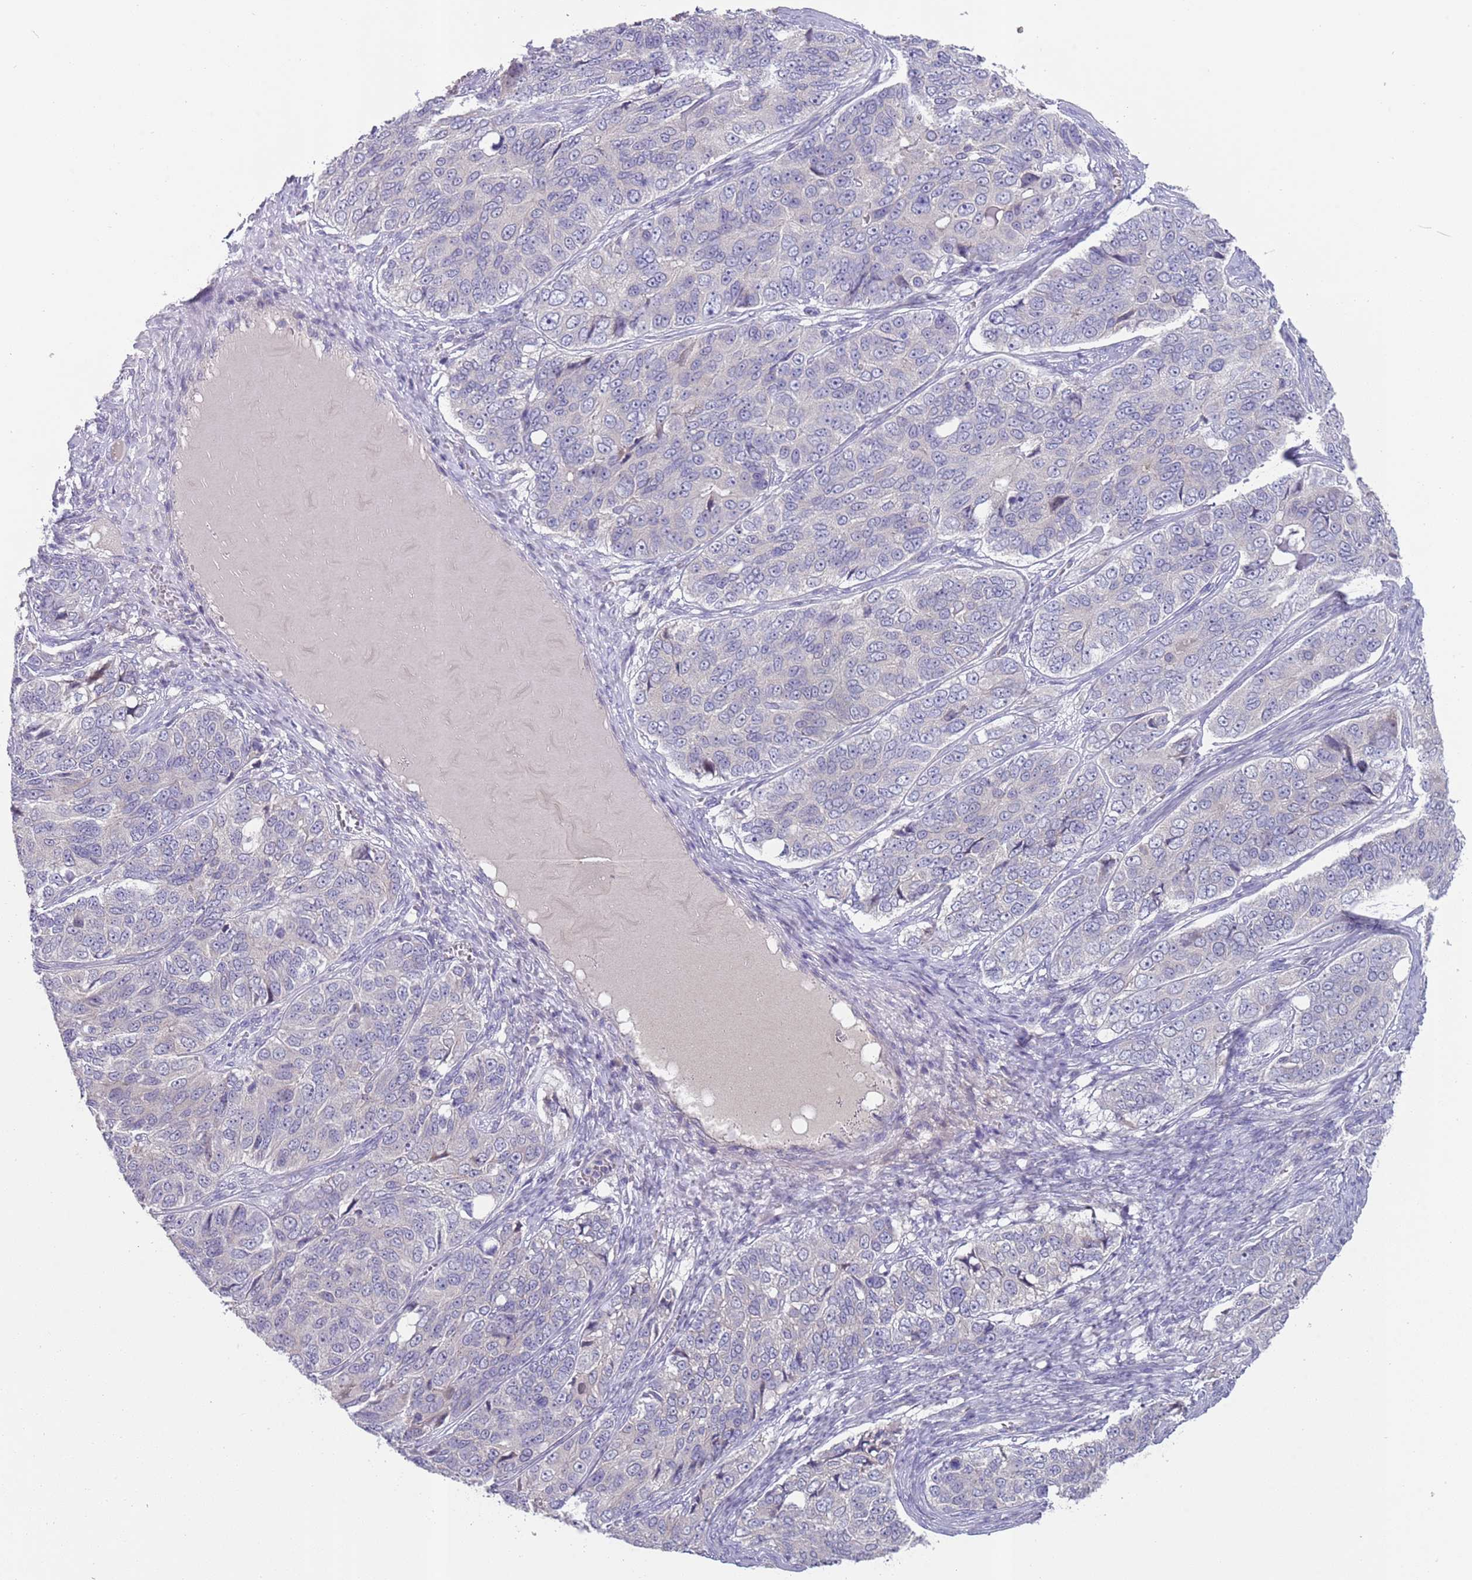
{"staining": {"intensity": "negative", "quantity": "none", "location": "none"}, "tissue": "ovarian cancer", "cell_type": "Tumor cells", "image_type": "cancer", "snomed": [{"axis": "morphology", "description": "Carcinoma, endometroid"}, {"axis": "topography", "description": "Ovary"}], "caption": "Immunohistochemical staining of human ovarian cancer exhibits no significant expression in tumor cells.", "gene": "PRAC1", "patient": {"sex": "female", "age": 51}}